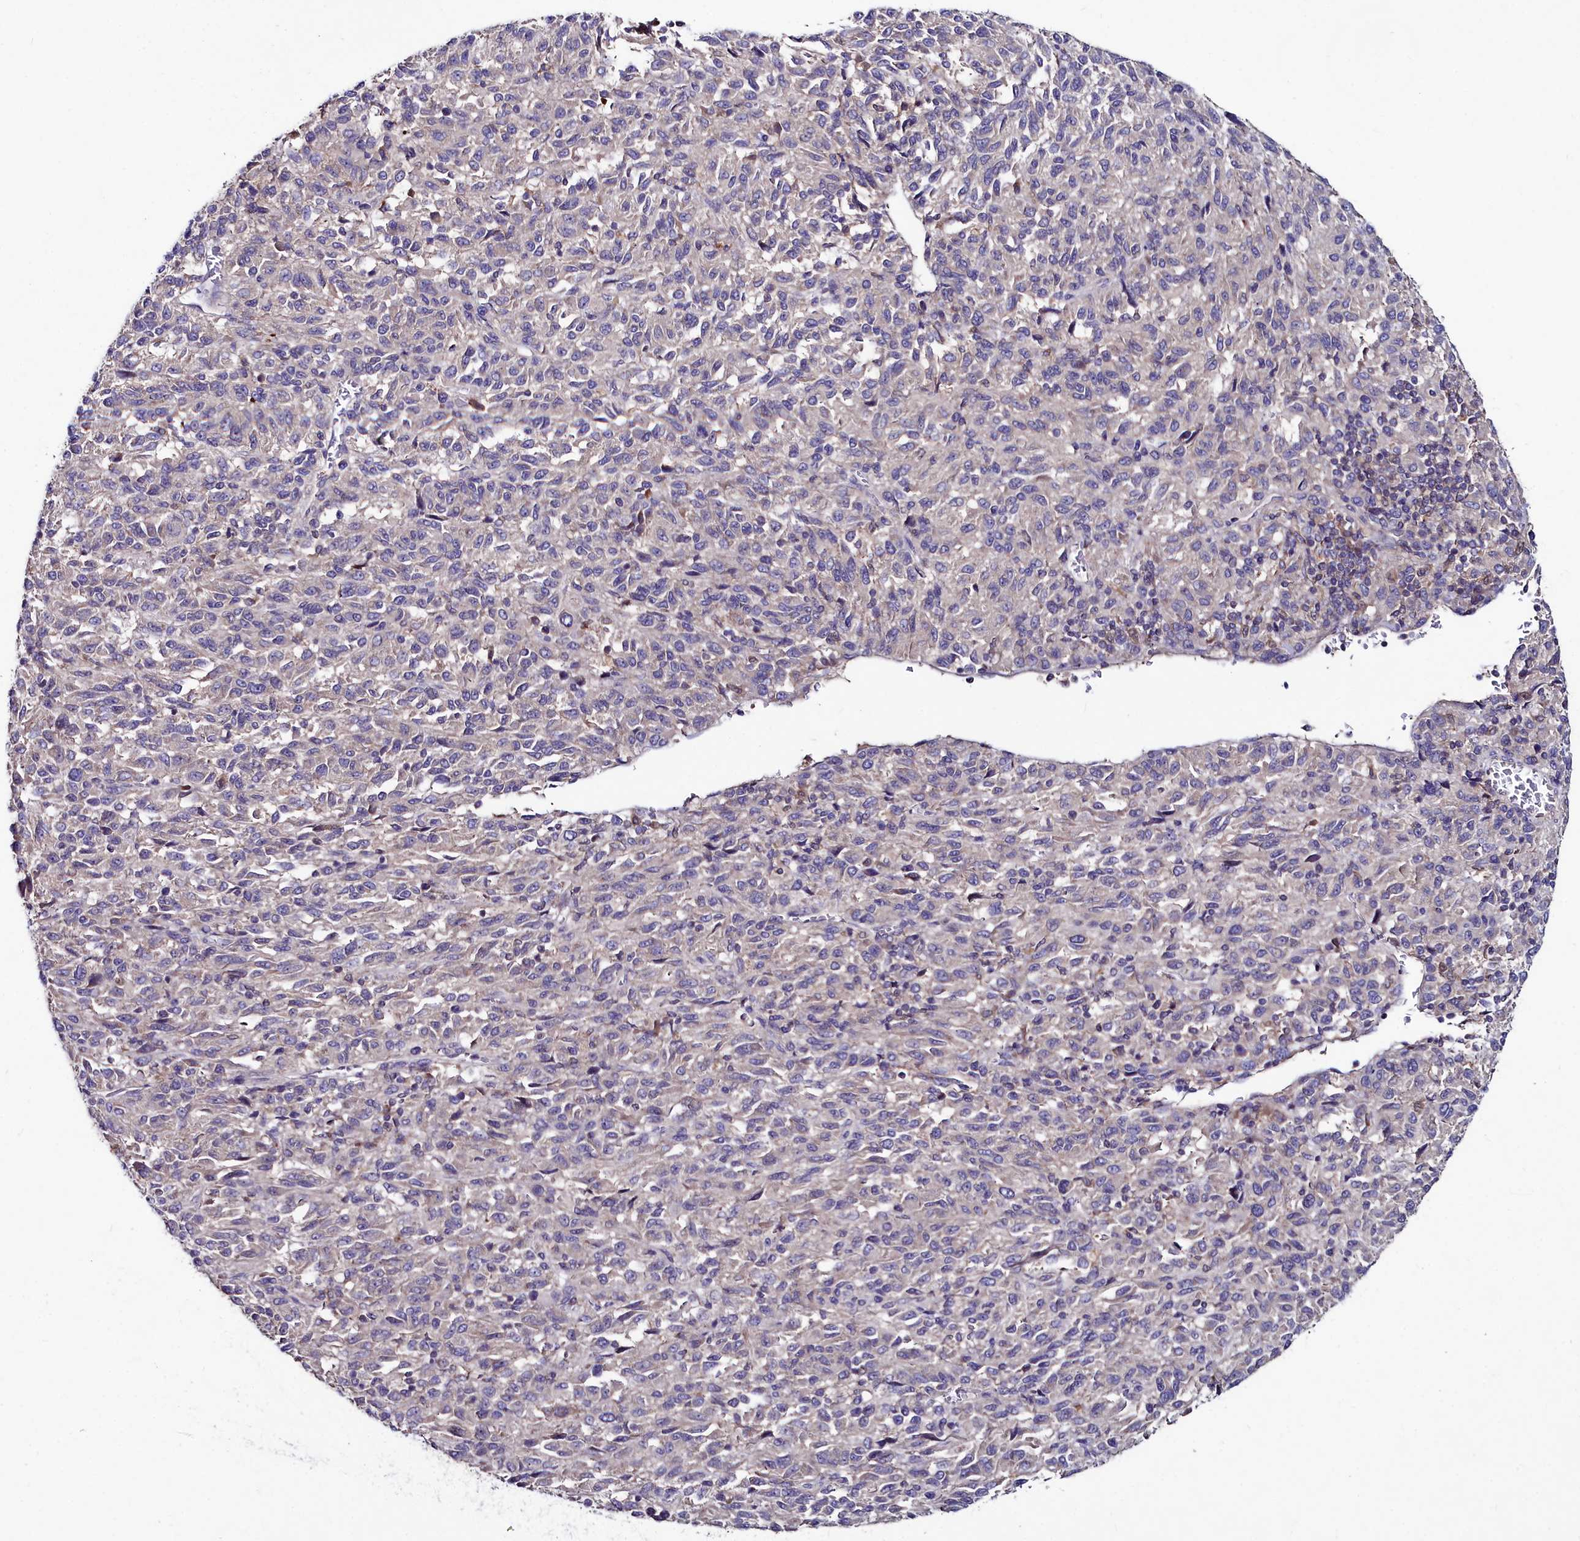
{"staining": {"intensity": "negative", "quantity": "none", "location": "none"}, "tissue": "melanoma", "cell_type": "Tumor cells", "image_type": "cancer", "snomed": [{"axis": "morphology", "description": "Malignant melanoma, Metastatic site"}, {"axis": "topography", "description": "Lung"}], "caption": "This is an IHC image of malignant melanoma (metastatic site). There is no positivity in tumor cells.", "gene": "AMBRA1", "patient": {"sex": "male", "age": 64}}